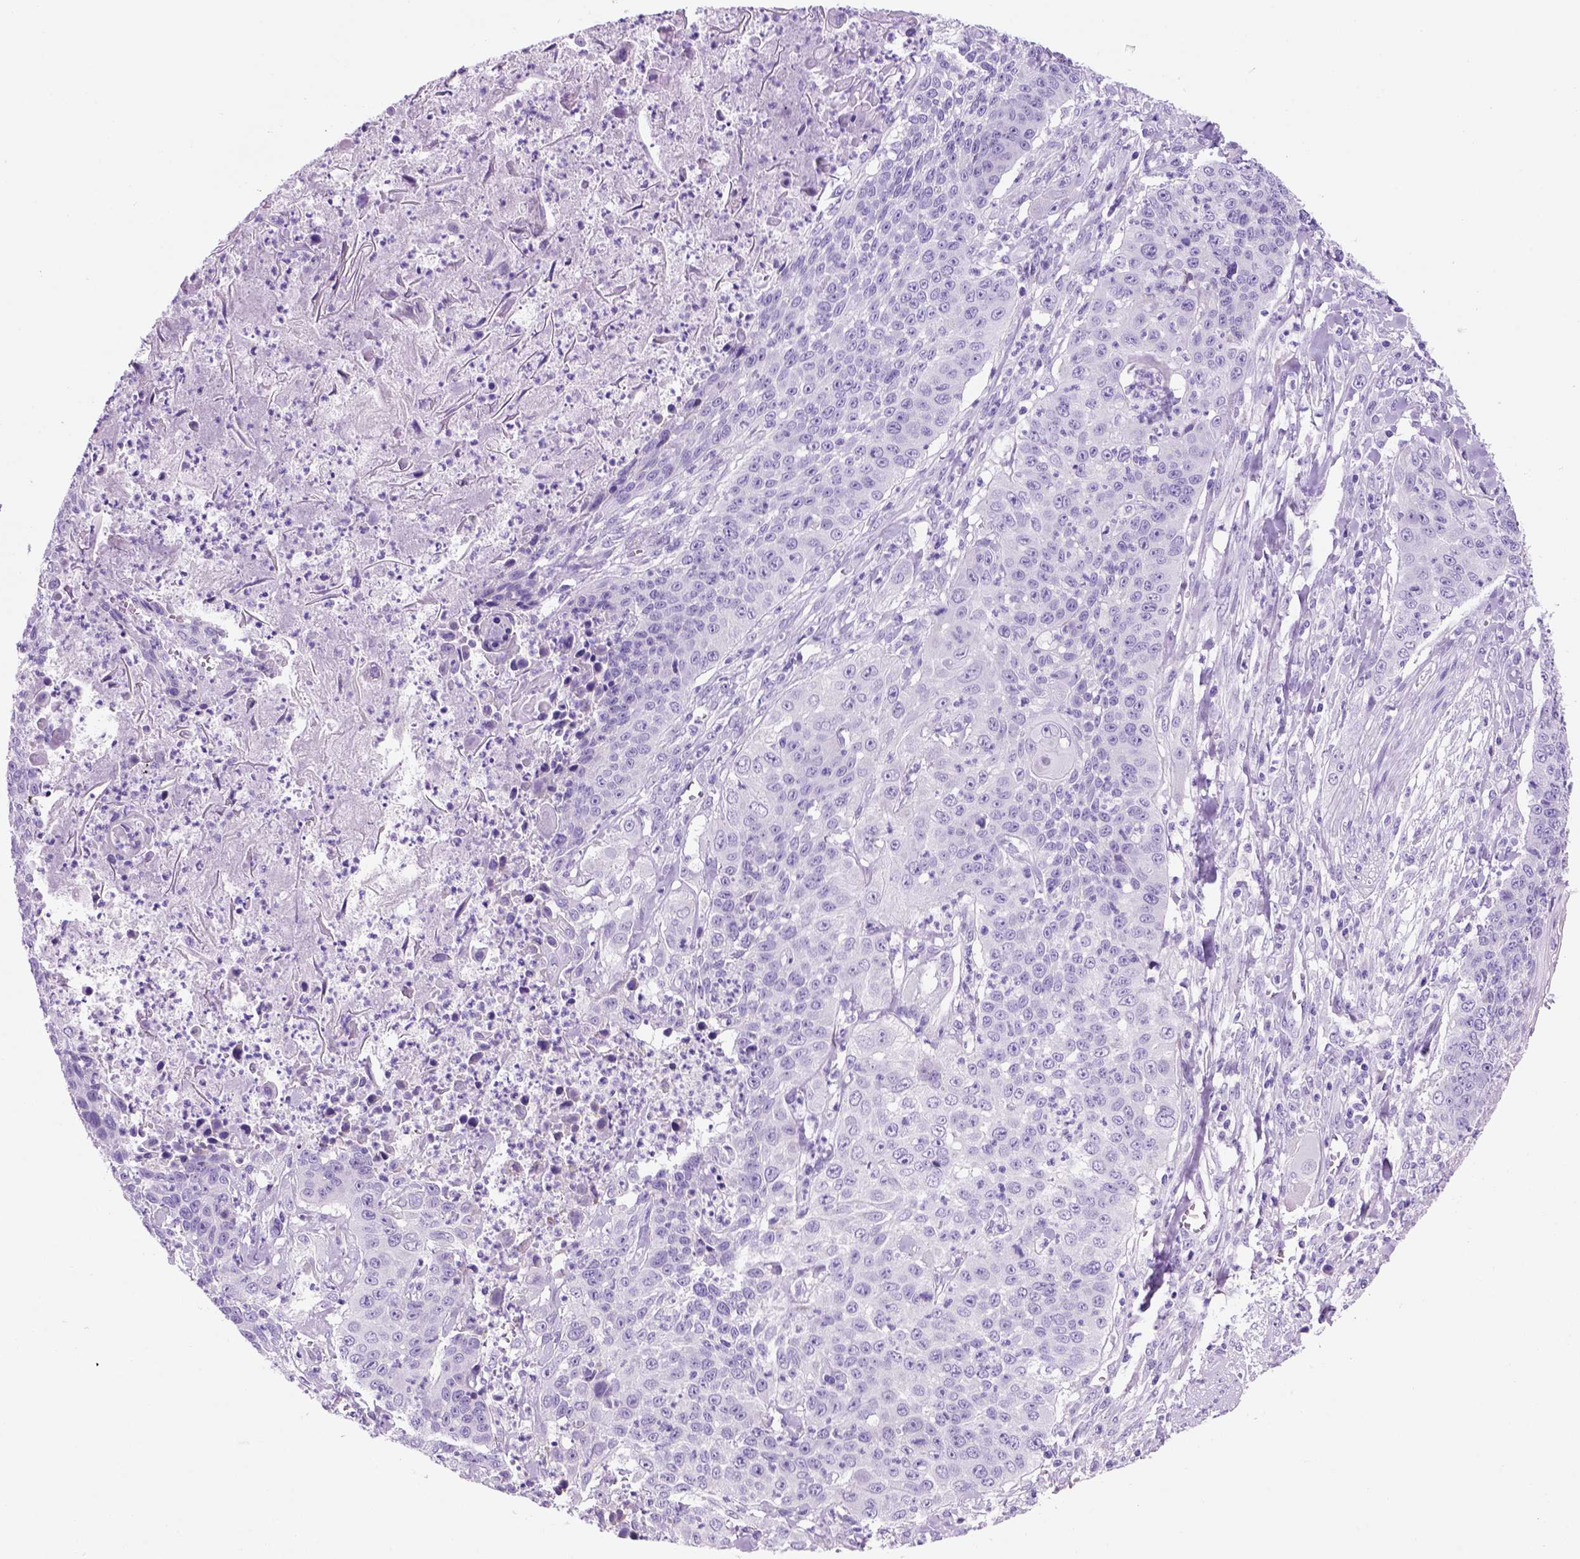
{"staining": {"intensity": "negative", "quantity": "none", "location": "none"}, "tissue": "lung cancer", "cell_type": "Tumor cells", "image_type": "cancer", "snomed": [{"axis": "morphology", "description": "Squamous cell carcinoma, NOS"}, {"axis": "morphology", "description": "Squamous cell carcinoma, metastatic, NOS"}, {"axis": "topography", "description": "Lung"}, {"axis": "topography", "description": "Pleura, NOS"}], "caption": "An image of lung cancer stained for a protein demonstrates no brown staining in tumor cells.", "gene": "HHIPL2", "patient": {"sex": "male", "age": 72}}